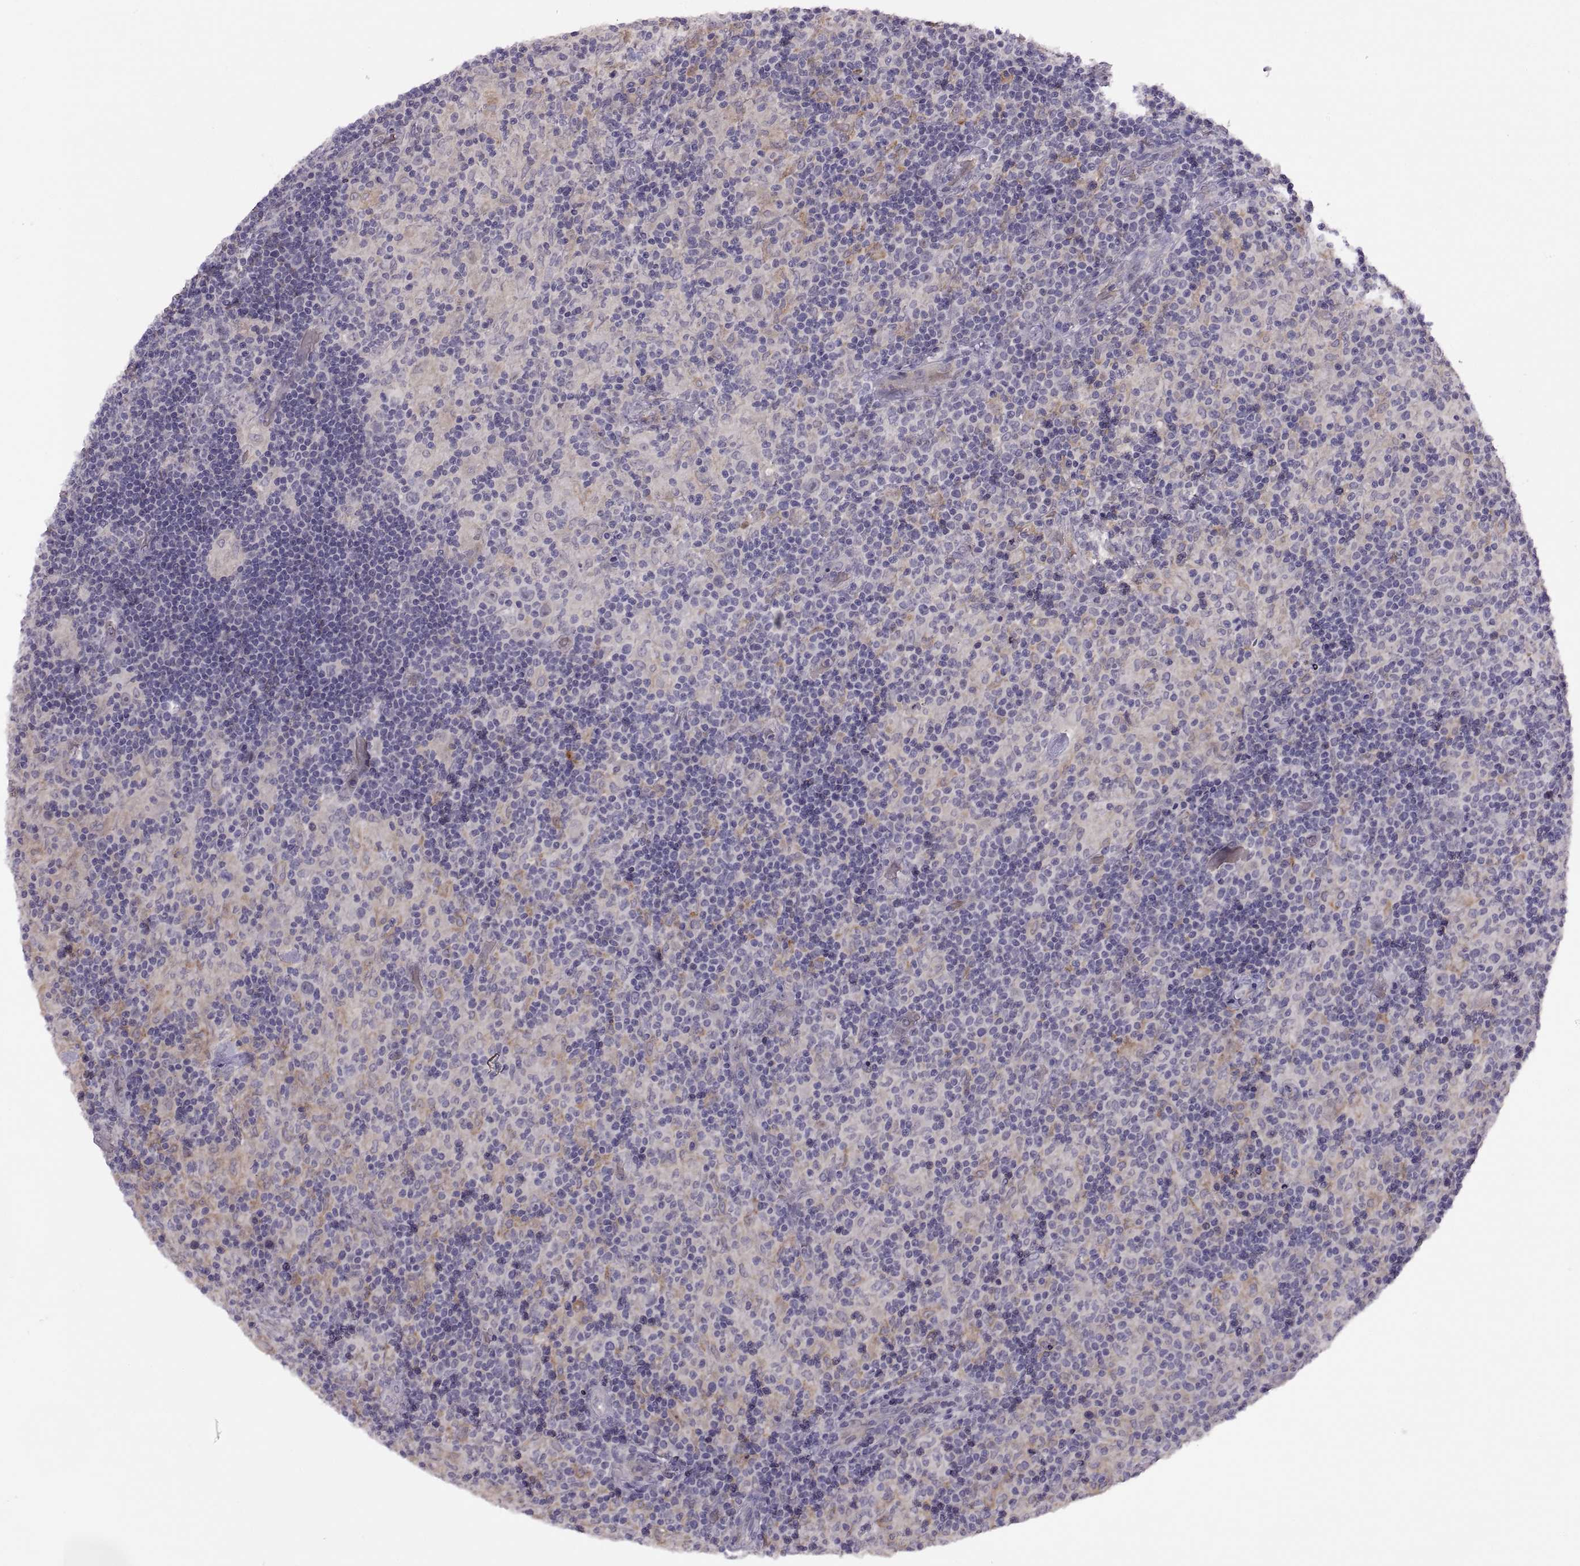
{"staining": {"intensity": "negative", "quantity": "none", "location": "none"}, "tissue": "lymphoma", "cell_type": "Tumor cells", "image_type": "cancer", "snomed": [{"axis": "morphology", "description": "Hodgkin's disease, NOS"}, {"axis": "topography", "description": "Lymph node"}], "caption": "Immunohistochemistry of Hodgkin's disease demonstrates no expression in tumor cells.", "gene": "MEIOC", "patient": {"sex": "male", "age": 70}}